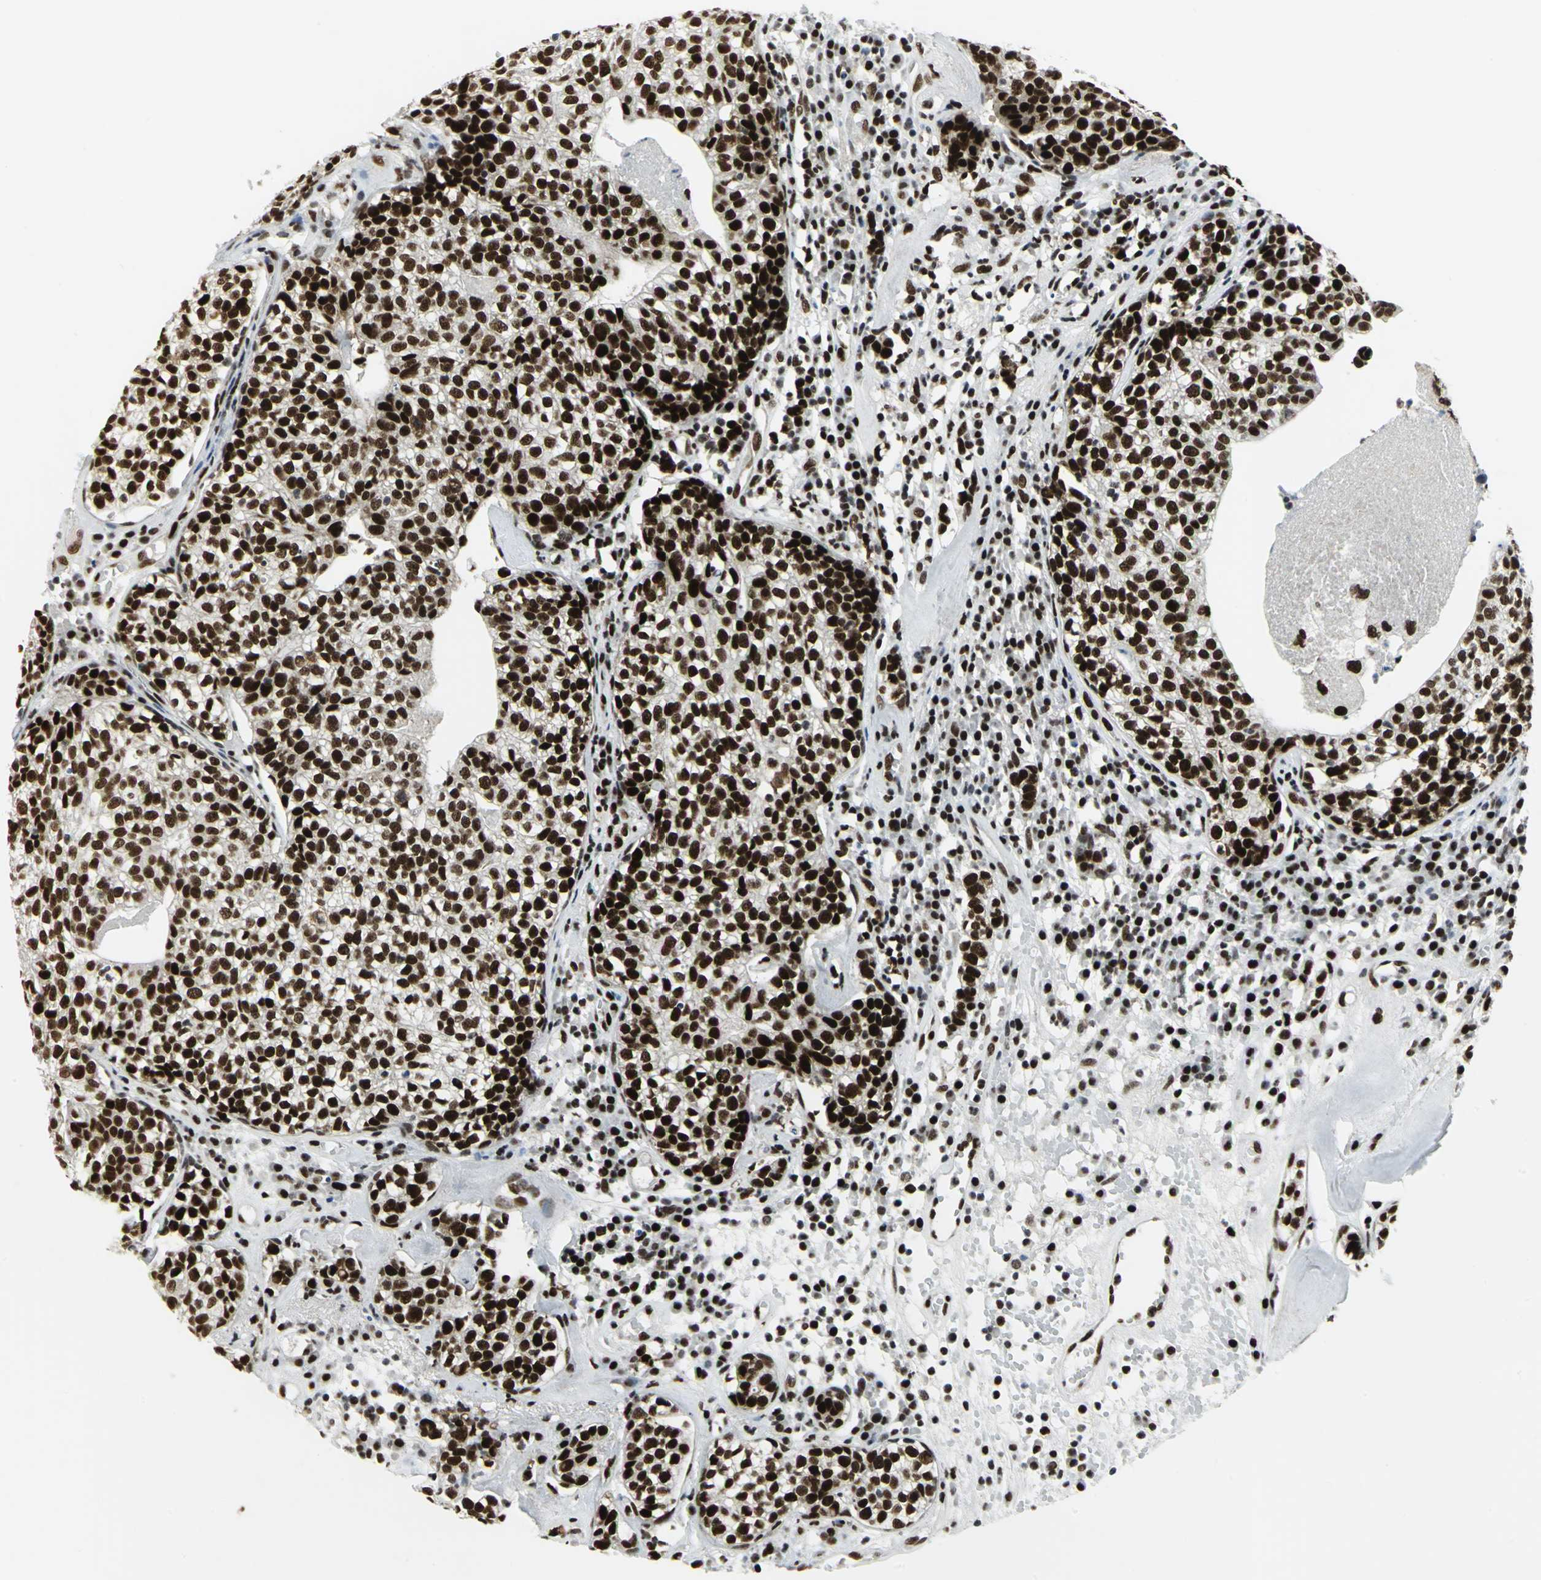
{"staining": {"intensity": "strong", "quantity": ">75%", "location": "nuclear"}, "tissue": "head and neck cancer", "cell_type": "Tumor cells", "image_type": "cancer", "snomed": [{"axis": "morphology", "description": "Adenocarcinoma, NOS"}, {"axis": "topography", "description": "Salivary gland"}, {"axis": "topography", "description": "Head-Neck"}], "caption": "This image reveals head and neck cancer (adenocarcinoma) stained with immunohistochemistry (IHC) to label a protein in brown. The nuclear of tumor cells show strong positivity for the protein. Nuclei are counter-stained blue.", "gene": "SMARCA4", "patient": {"sex": "female", "age": 65}}